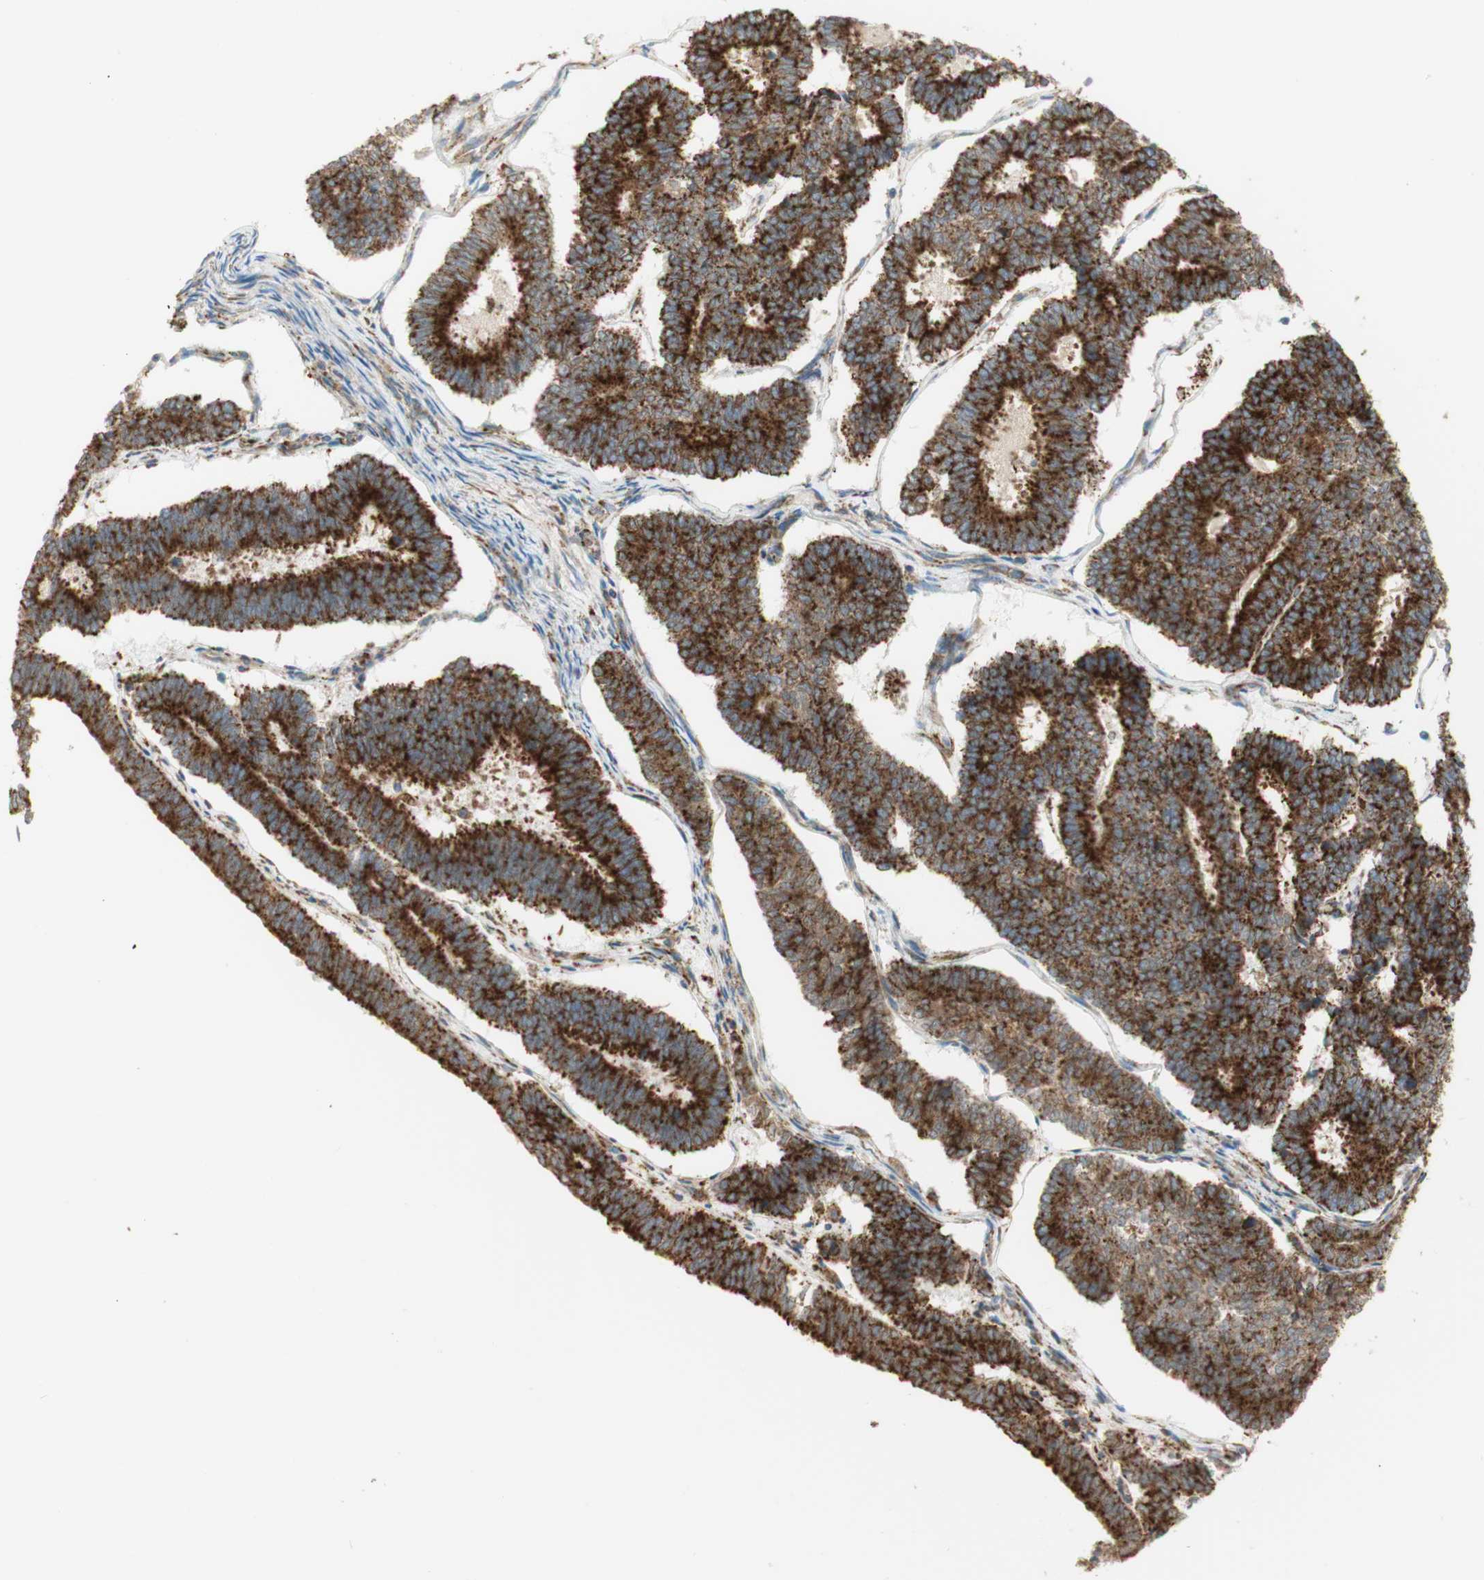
{"staining": {"intensity": "strong", "quantity": ">75%", "location": "cytoplasmic/membranous"}, "tissue": "endometrial cancer", "cell_type": "Tumor cells", "image_type": "cancer", "snomed": [{"axis": "morphology", "description": "Adenocarcinoma, NOS"}, {"axis": "topography", "description": "Endometrium"}], "caption": "Immunohistochemical staining of adenocarcinoma (endometrial) shows strong cytoplasmic/membranous protein expression in about >75% of tumor cells. (DAB IHC with brightfield microscopy, high magnification).", "gene": "MANF", "patient": {"sex": "female", "age": 70}}